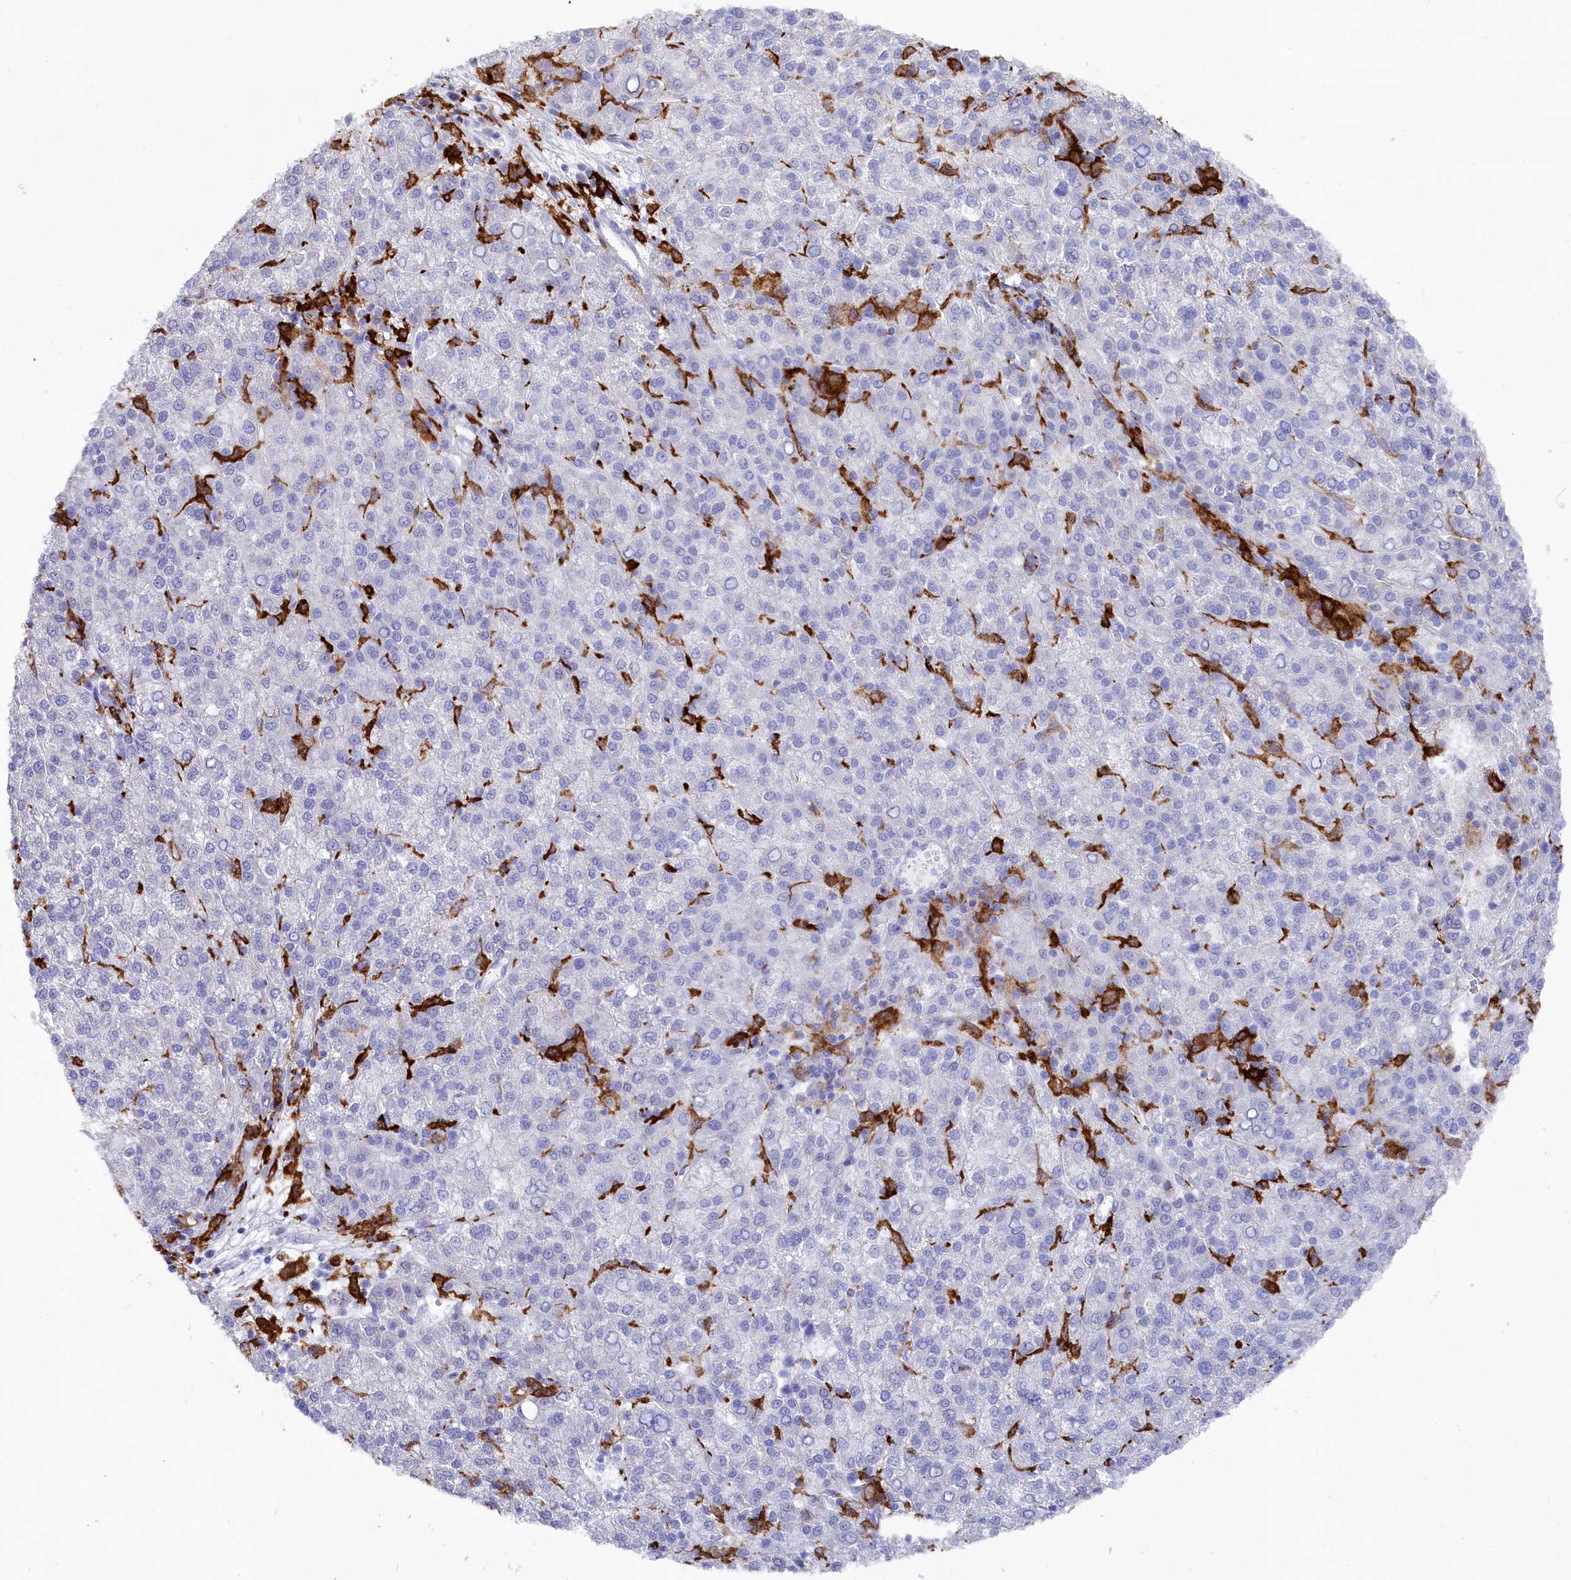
{"staining": {"intensity": "negative", "quantity": "none", "location": "none"}, "tissue": "liver cancer", "cell_type": "Tumor cells", "image_type": "cancer", "snomed": [{"axis": "morphology", "description": "Carcinoma, Hepatocellular, NOS"}, {"axis": "topography", "description": "Liver"}], "caption": "A high-resolution micrograph shows IHC staining of liver hepatocellular carcinoma, which exhibits no significant staining in tumor cells. The staining was performed using DAB to visualize the protein expression in brown, while the nuclei were stained in blue with hematoxylin (Magnification: 20x).", "gene": "CLEC4M", "patient": {"sex": "female", "age": 58}}